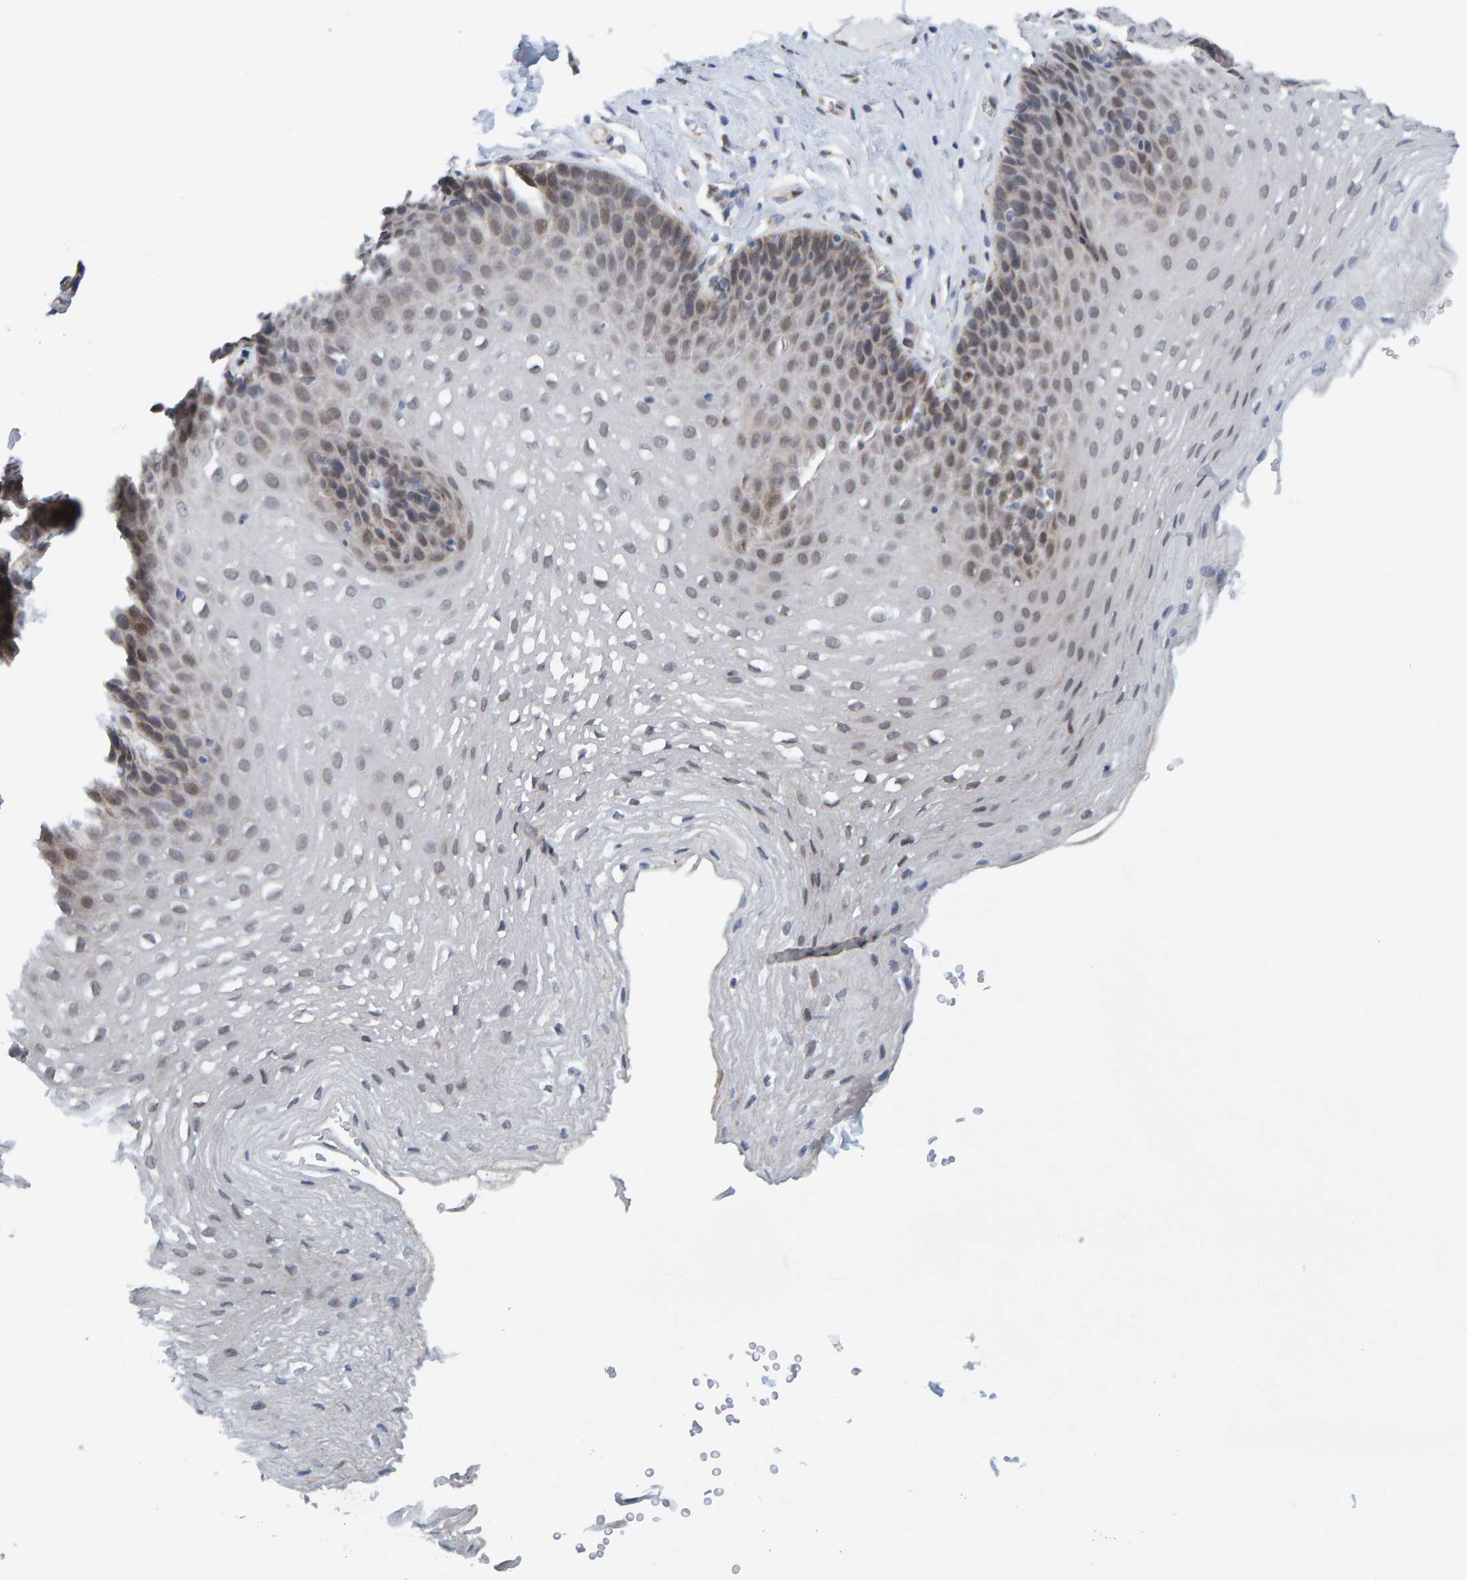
{"staining": {"intensity": "weak", "quantity": "25%-75%", "location": "nuclear"}, "tissue": "esophagus", "cell_type": "Squamous epithelial cells", "image_type": "normal", "snomed": [{"axis": "morphology", "description": "Normal tissue, NOS"}, {"axis": "topography", "description": "Esophagus"}], "caption": "Squamous epithelial cells show weak nuclear expression in approximately 25%-75% of cells in normal esophagus.", "gene": "SCRN2", "patient": {"sex": "female", "age": 66}}